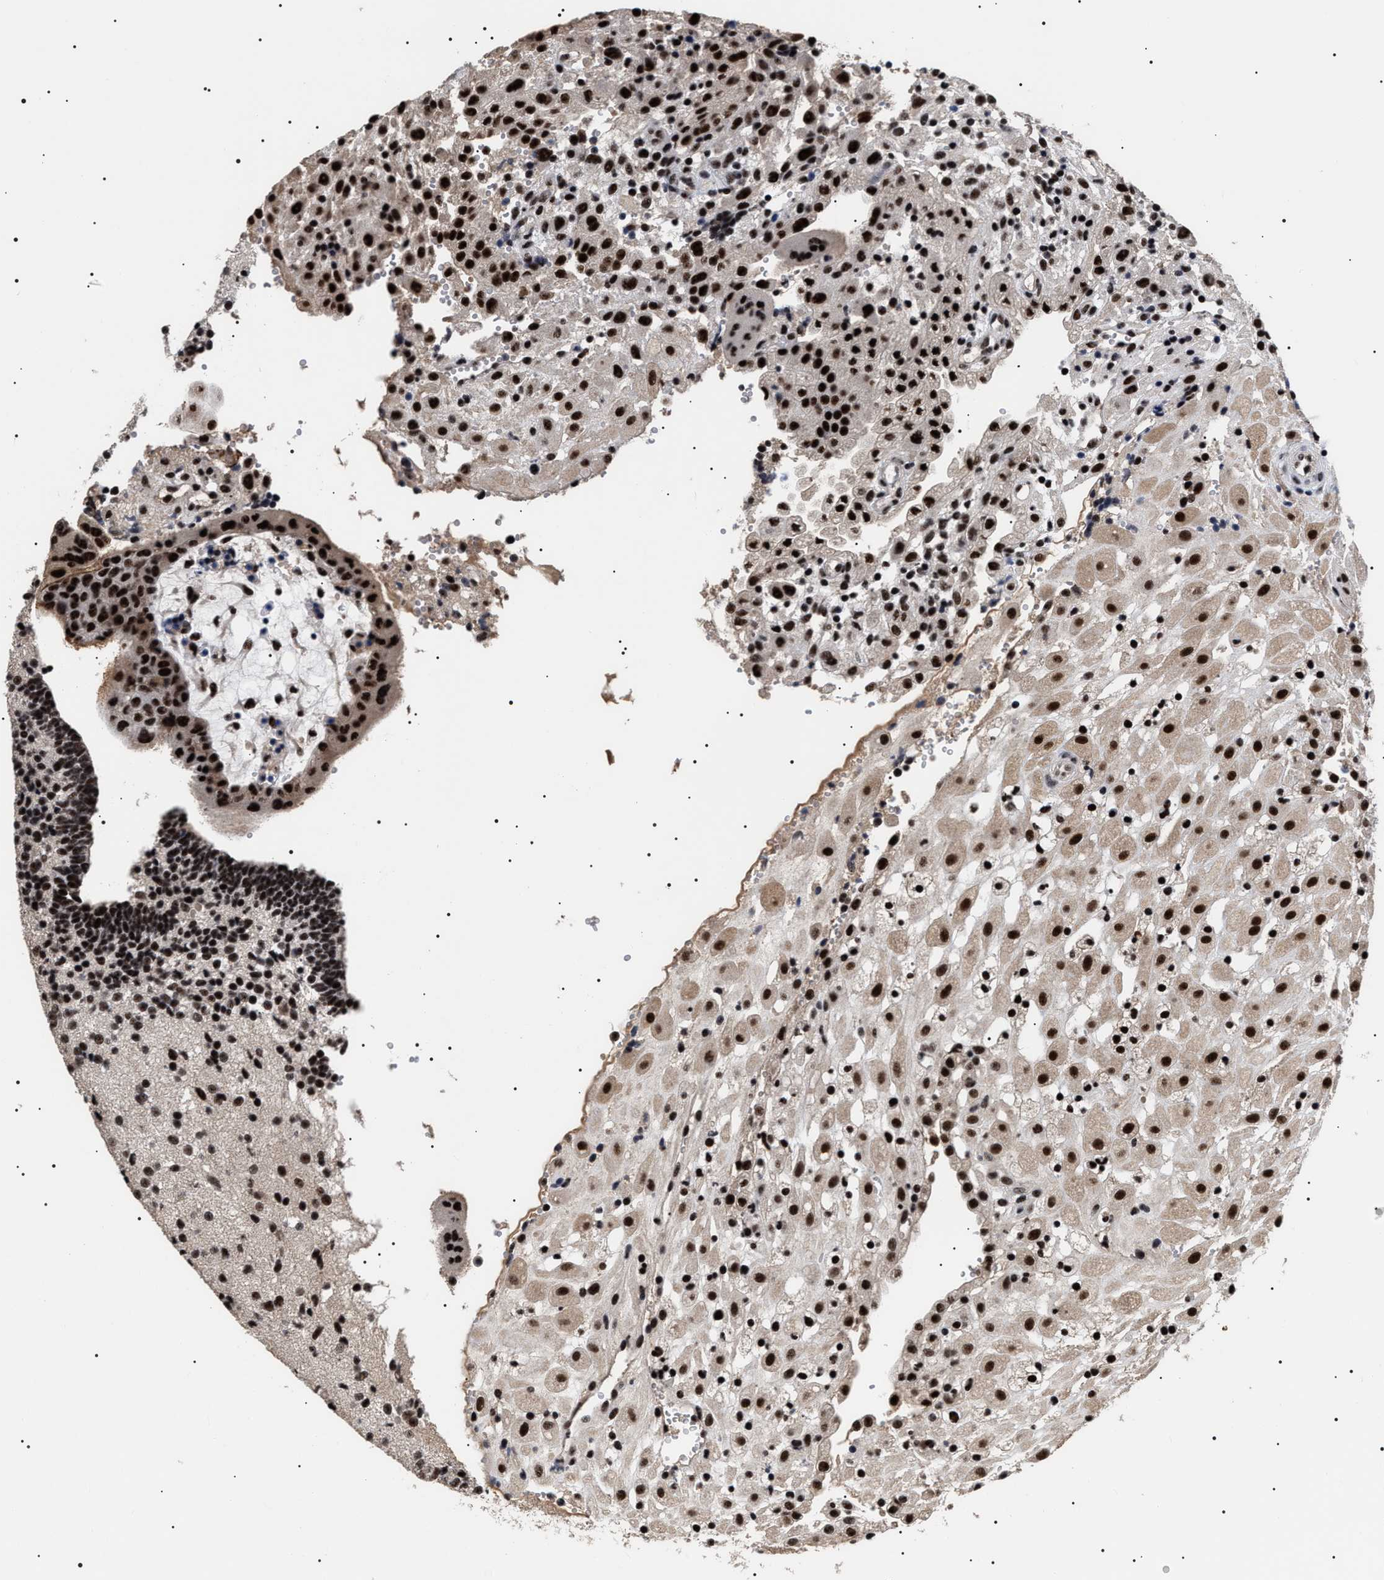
{"staining": {"intensity": "strong", "quantity": ">75%", "location": "nuclear"}, "tissue": "placenta", "cell_type": "Decidual cells", "image_type": "normal", "snomed": [{"axis": "morphology", "description": "Normal tissue, NOS"}, {"axis": "topography", "description": "Placenta"}], "caption": "Normal placenta reveals strong nuclear positivity in about >75% of decidual cells, visualized by immunohistochemistry.", "gene": "CAAP1", "patient": {"sex": "female", "age": 18}}